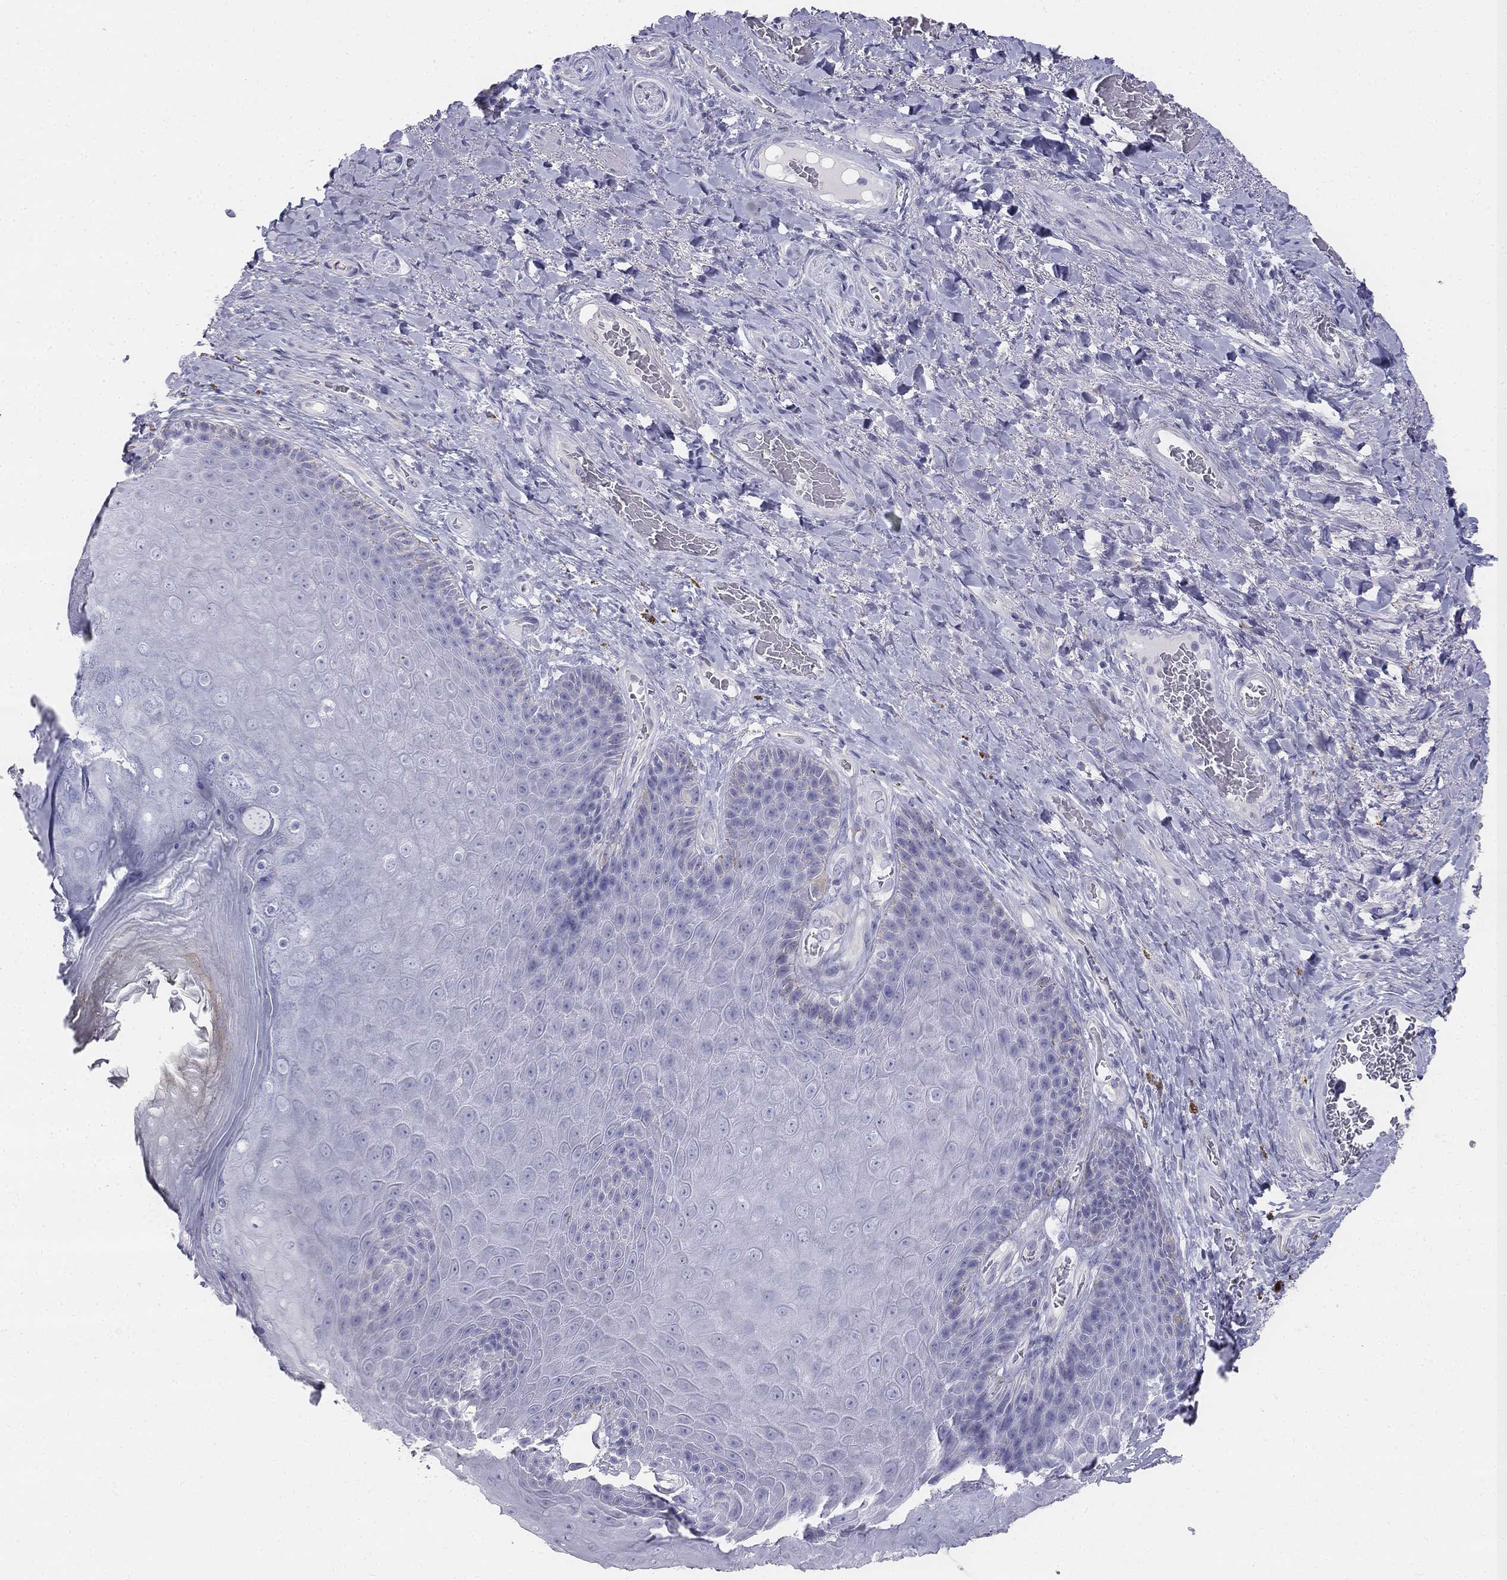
{"staining": {"intensity": "strong", "quantity": "<25%", "location": "cytoplasmic/membranous"}, "tissue": "skin", "cell_type": "Epidermal cells", "image_type": "normal", "snomed": [{"axis": "morphology", "description": "Normal tissue, NOS"}, {"axis": "topography", "description": "Skeletal muscle"}, {"axis": "topography", "description": "Anal"}, {"axis": "topography", "description": "Peripheral nerve tissue"}], "caption": "Approximately <25% of epidermal cells in benign skin display strong cytoplasmic/membranous protein positivity as visualized by brown immunohistochemical staining.", "gene": "ALOXE3", "patient": {"sex": "male", "age": 53}}